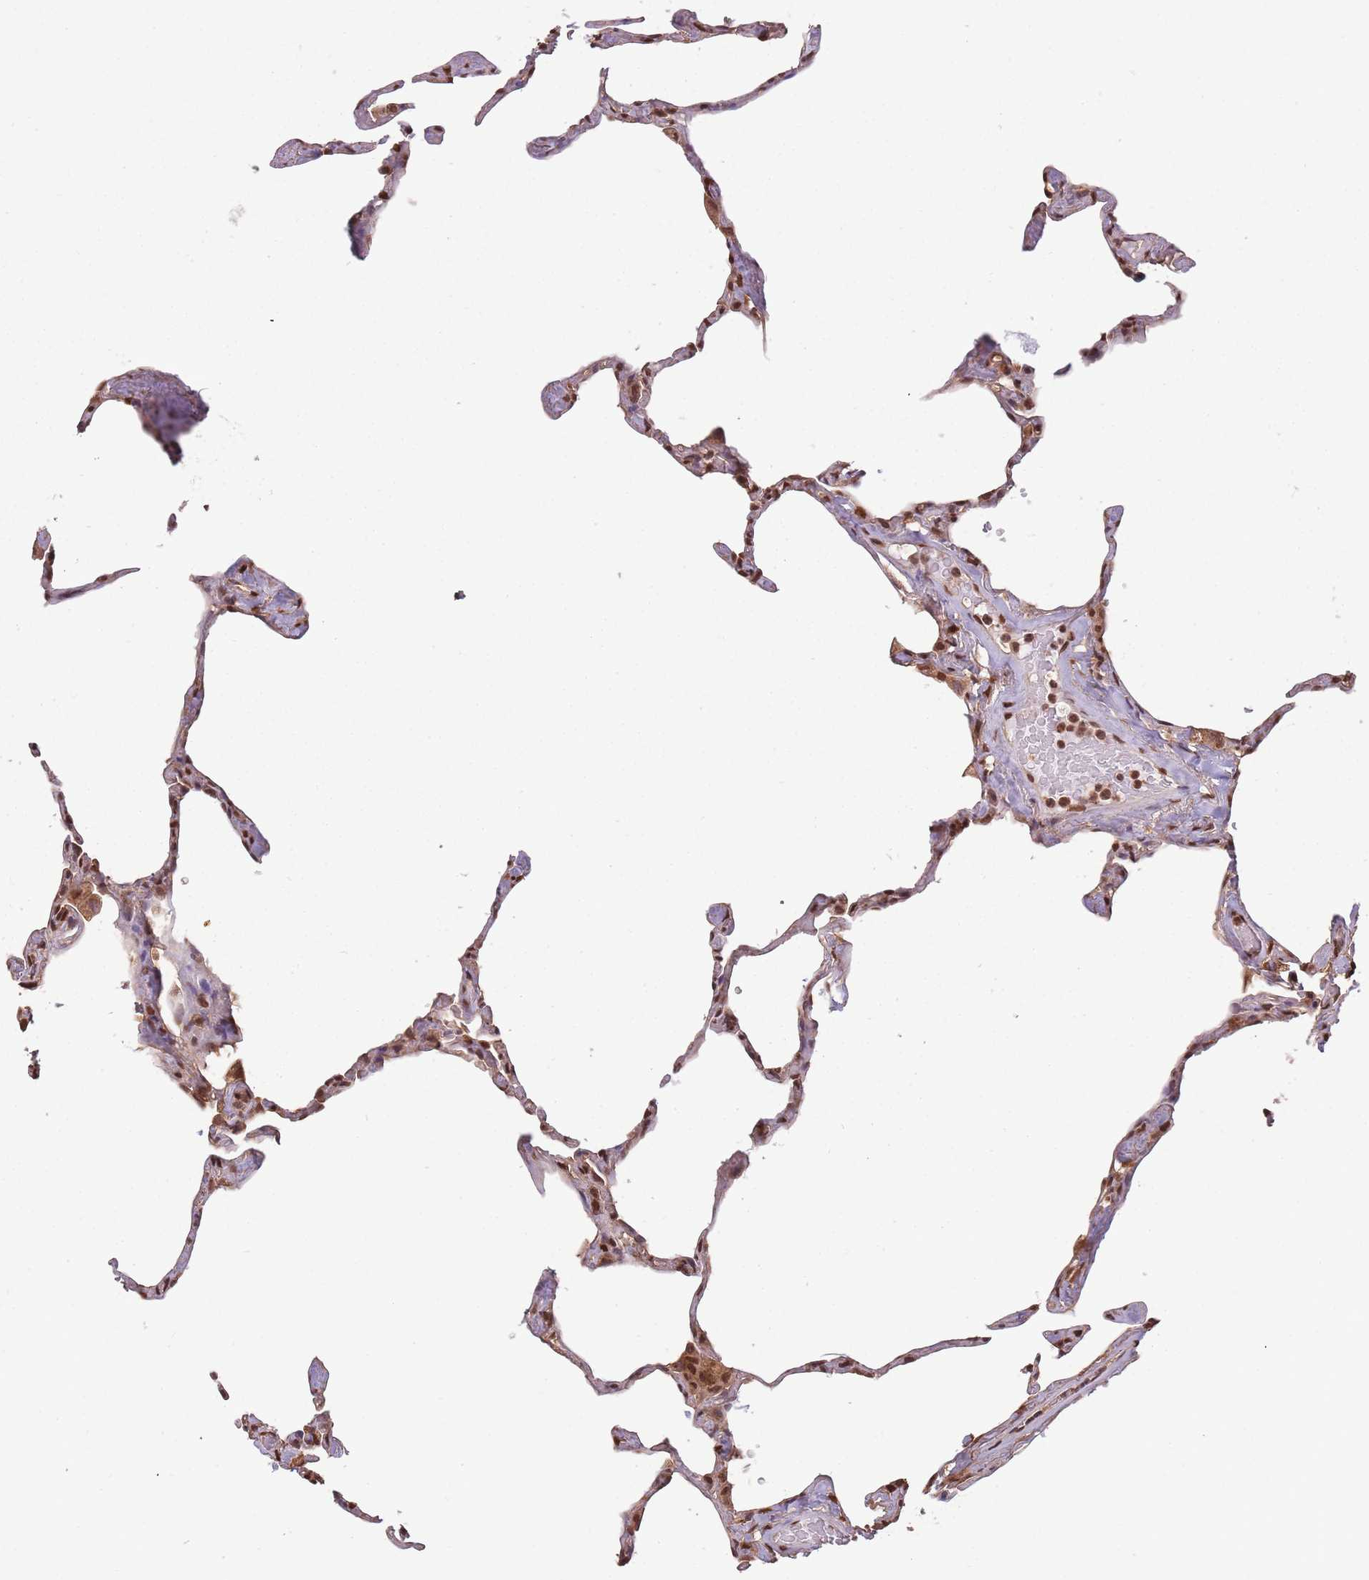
{"staining": {"intensity": "moderate", "quantity": "25%-75%", "location": "nuclear"}, "tissue": "lung", "cell_type": "Alveolar cells", "image_type": "normal", "snomed": [{"axis": "morphology", "description": "Normal tissue, NOS"}, {"axis": "topography", "description": "Lung"}], "caption": "An IHC image of benign tissue is shown. Protein staining in brown highlights moderate nuclear positivity in lung within alveolar cells.", "gene": "RPS27A", "patient": {"sex": "male", "age": 65}}